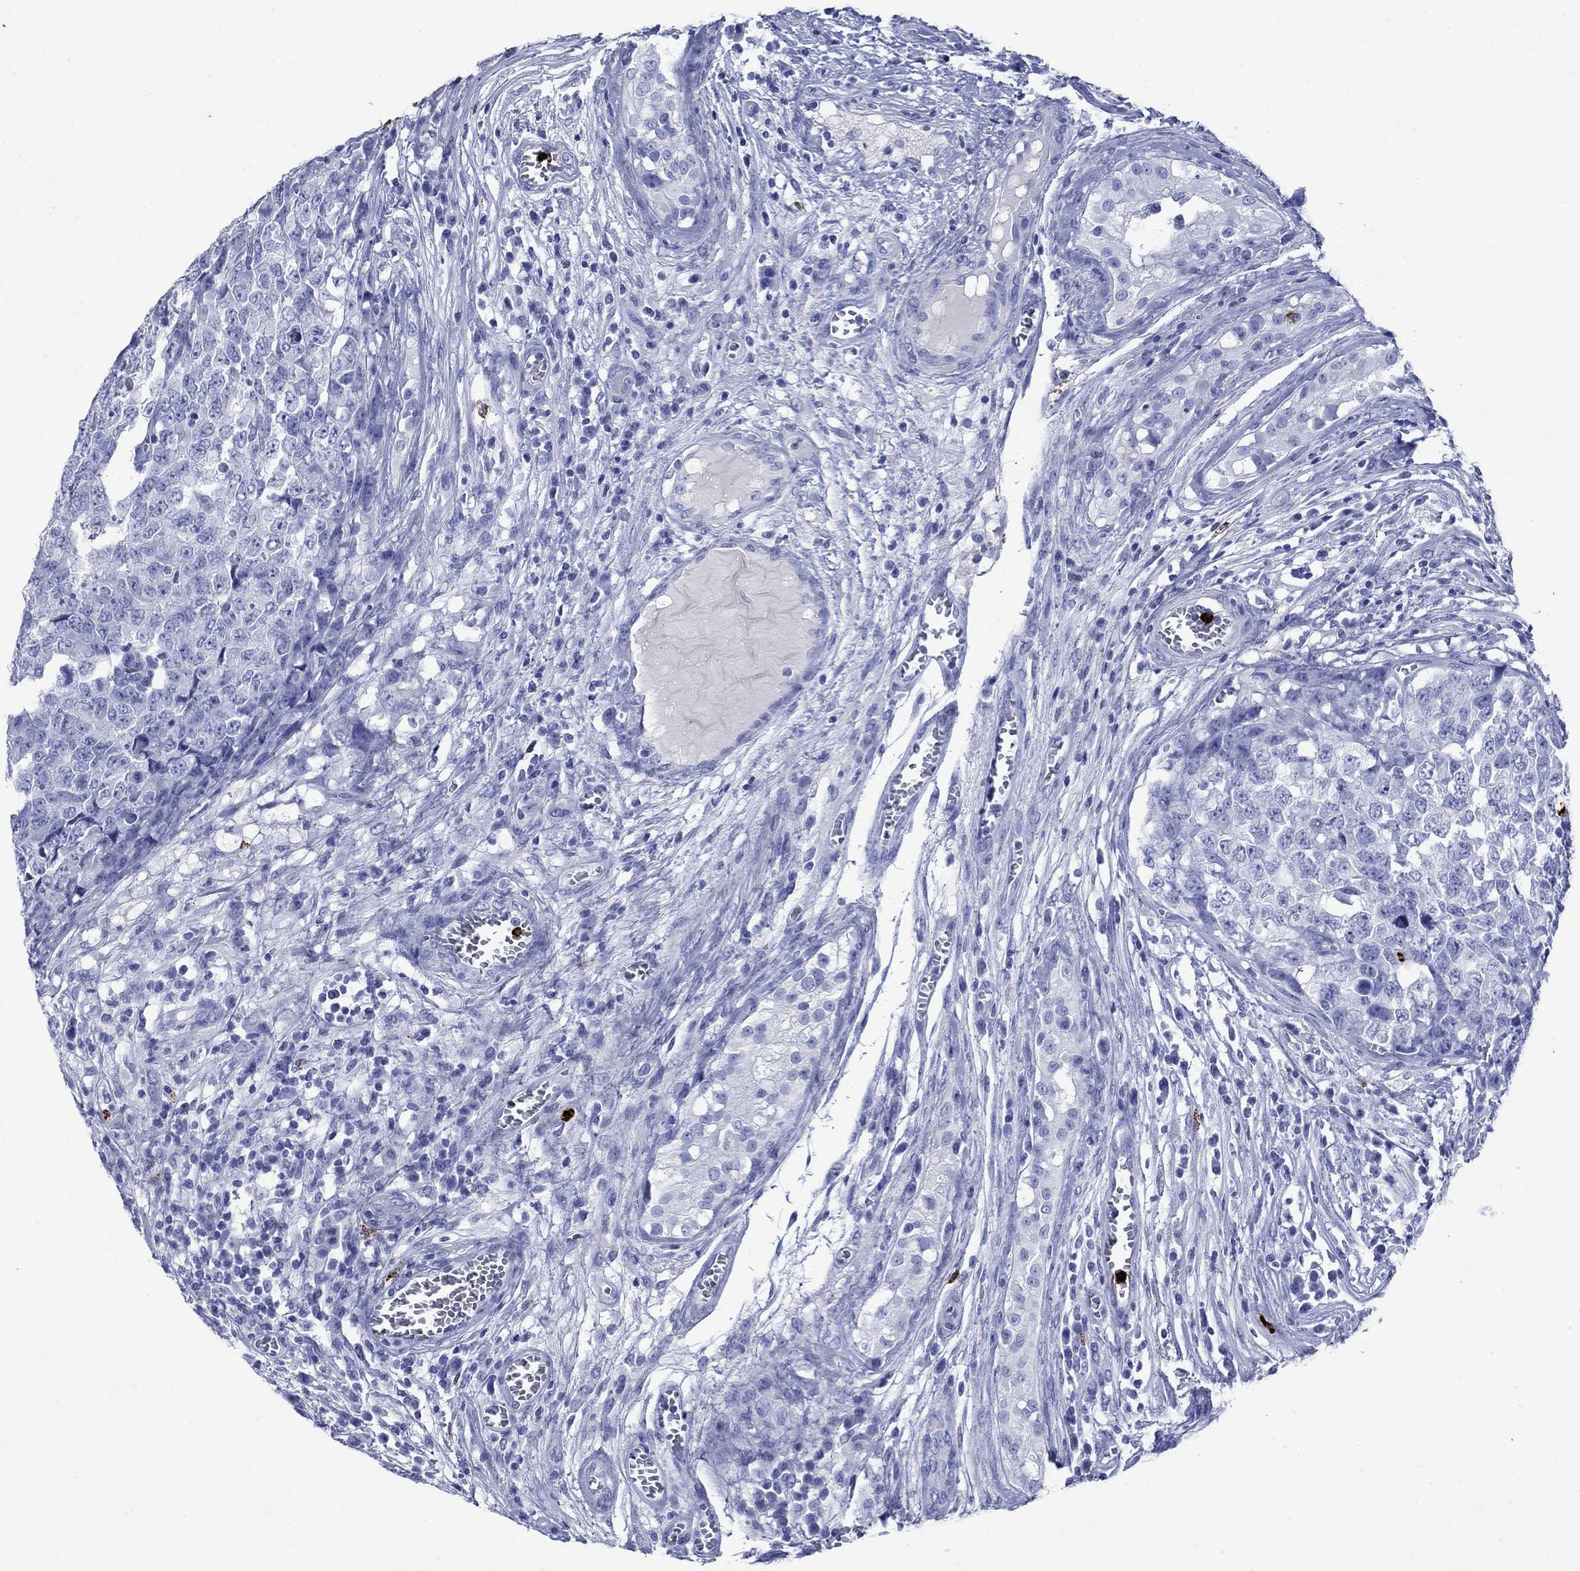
{"staining": {"intensity": "negative", "quantity": "none", "location": "none"}, "tissue": "testis cancer", "cell_type": "Tumor cells", "image_type": "cancer", "snomed": [{"axis": "morphology", "description": "Carcinoma, Embryonal, NOS"}, {"axis": "topography", "description": "Testis"}], "caption": "The image reveals no significant staining in tumor cells of embryonal carcinoma (testis).", "gene": "AZU1", "patient": {"sex": "male", "age": 23}}